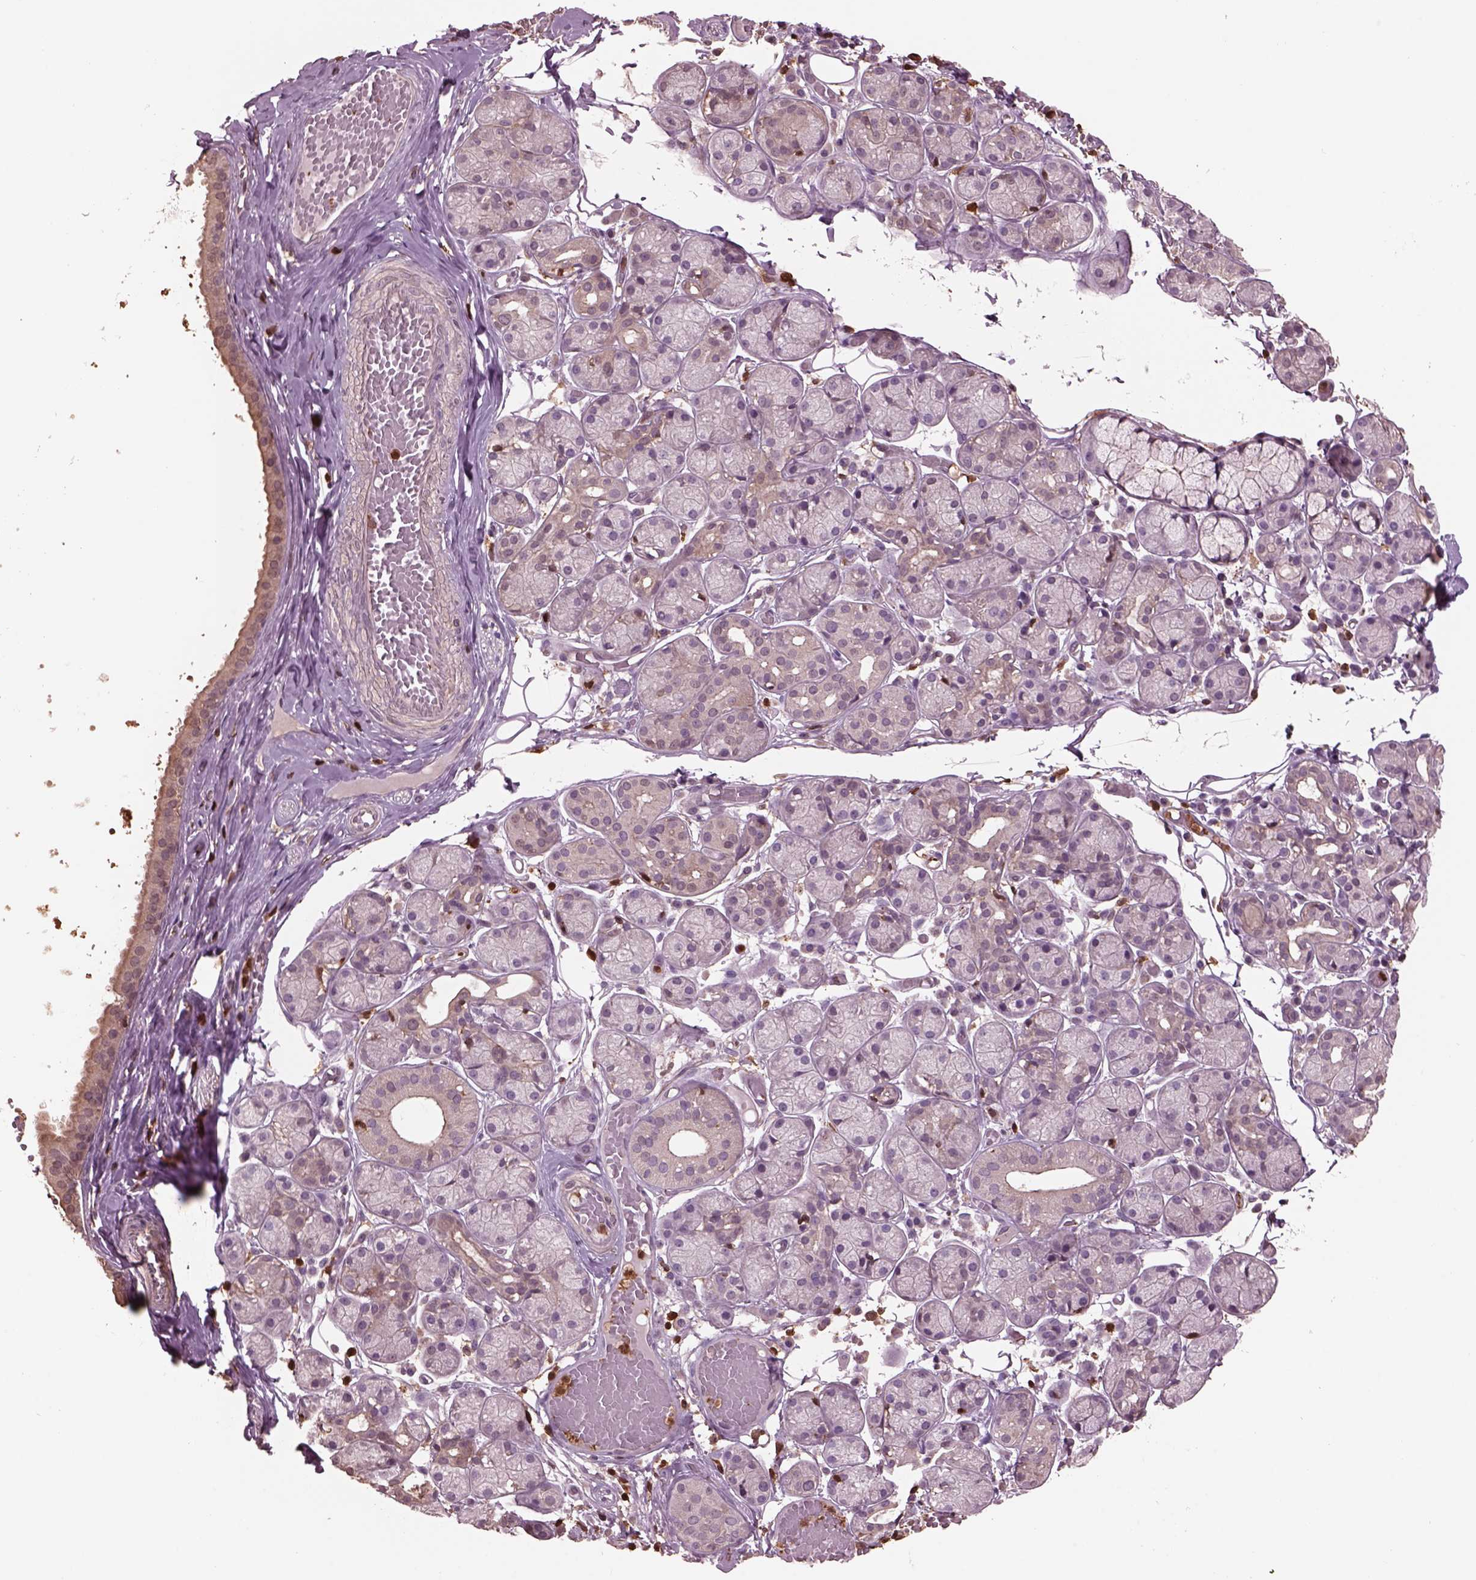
{"staining": {"intensity": "weak", "quantity": "<25%", "location": "cytoplasmic/membranous"}, "tissue": "salivary gland", "cell_type": "Glandular cells", "image_type": "normal", "snomed": [{"axis": "morphology", "description": "Normal tissue, NOS"}, {"axis": "topography", "description": "Salivary gland"}, {"axis": "topography", "description": "Peripheral nerve tissue"}], "caption": "DAB (3,3'-diaminobenzidine) immunohistochemical staining of unremarkable salivary gland exhibits no significant expression in glandular cells.", "gene": "IL31RA", "patient": {"sex": "male", "age": 71}}